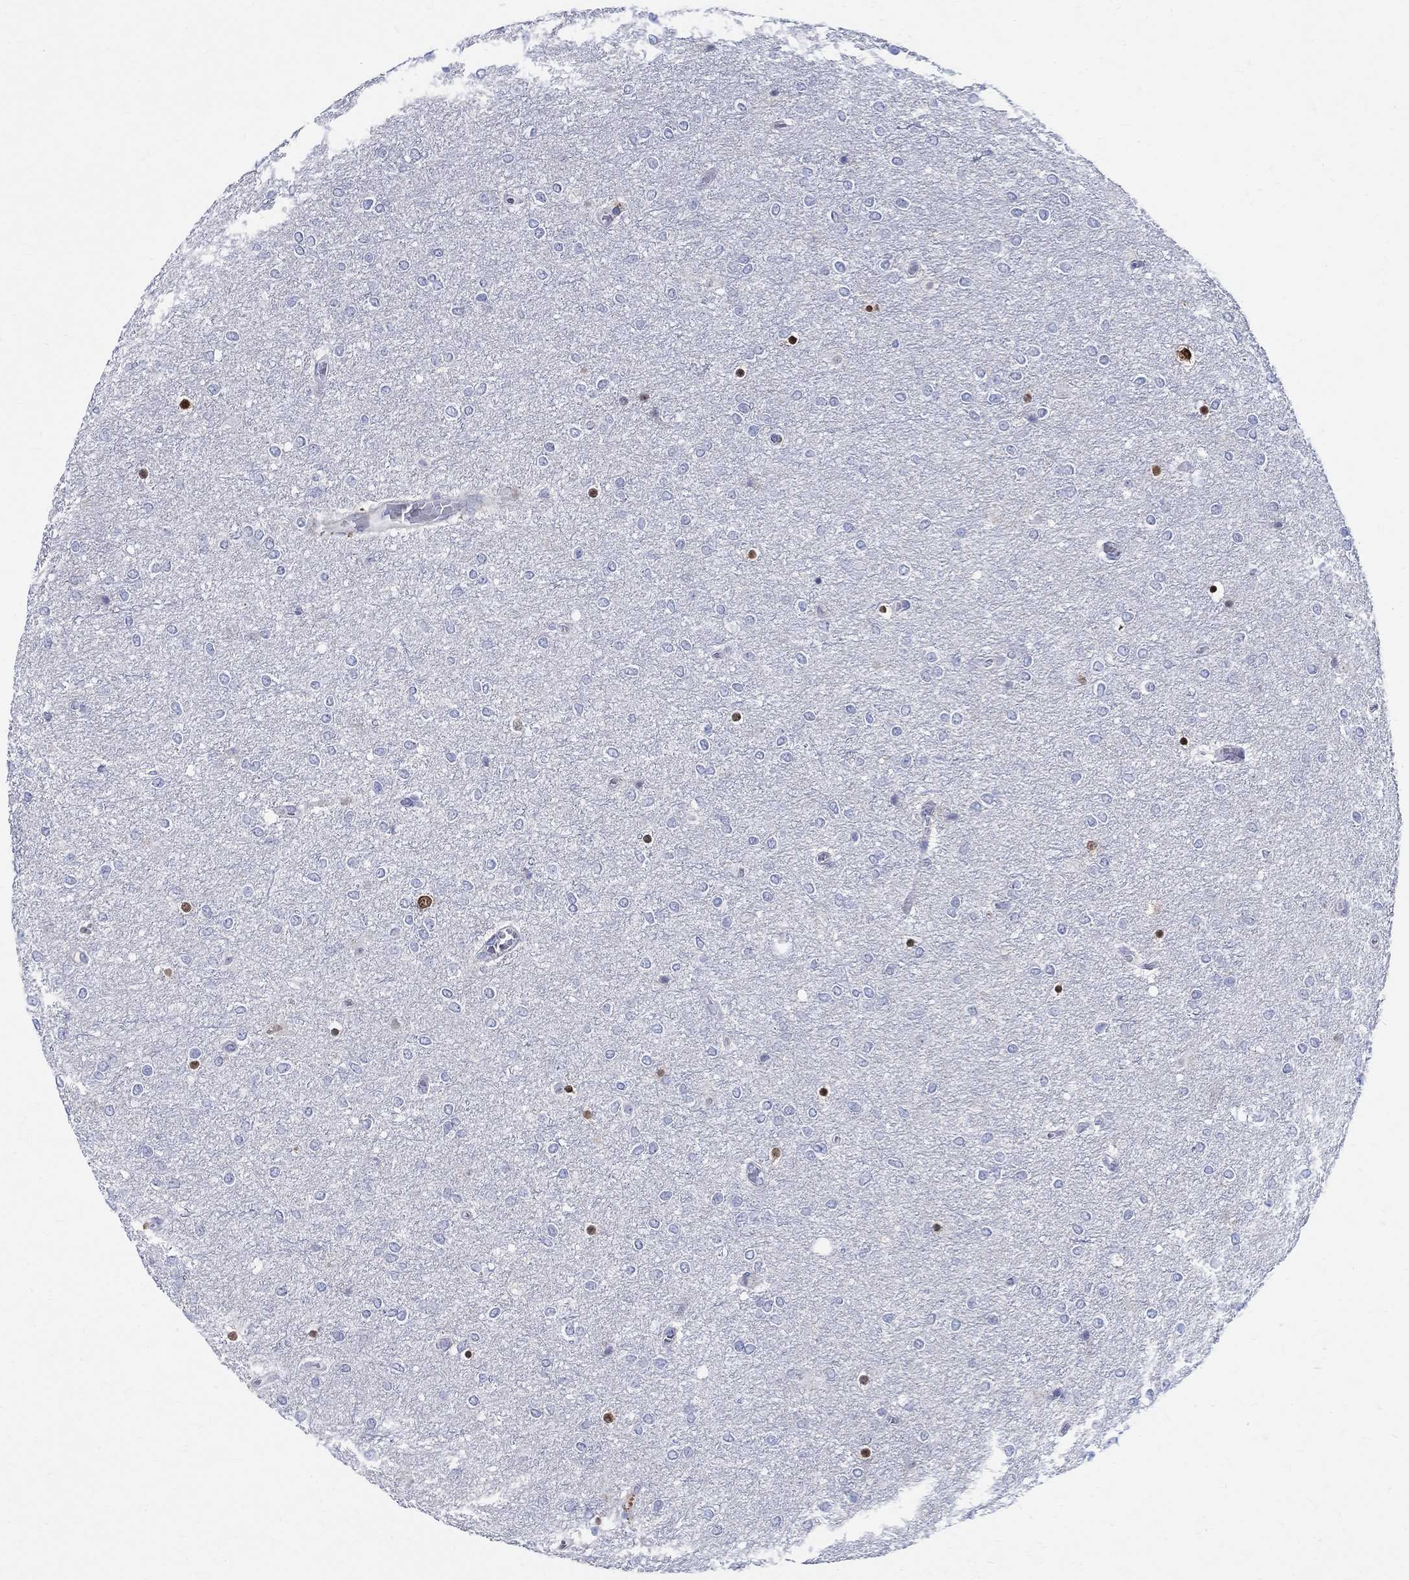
{"staining": {"intensity": "strong", "quantity": "<25%", "location": "nuclear"}, "tissue": "glioma", "cell_type": "Tumor cells", "image_type": "cancer", "snomed": [{"axis": "morphology", "description": "Glioma, malignant, High grade"}, {"axis": "topography", "description": "Brain"}], "caption": "A photomicrograph of glioma stained for a protein exhibits strong nuclear brown staining in tumor cells. Using DAB (3,3'-diaminobenzidine) (brown) and hematoxylin (blue) stains, captured at high magnification using brightfield microscopy.", "gene": "SOX2", "patient": {"sex": "female", "age": 61}}